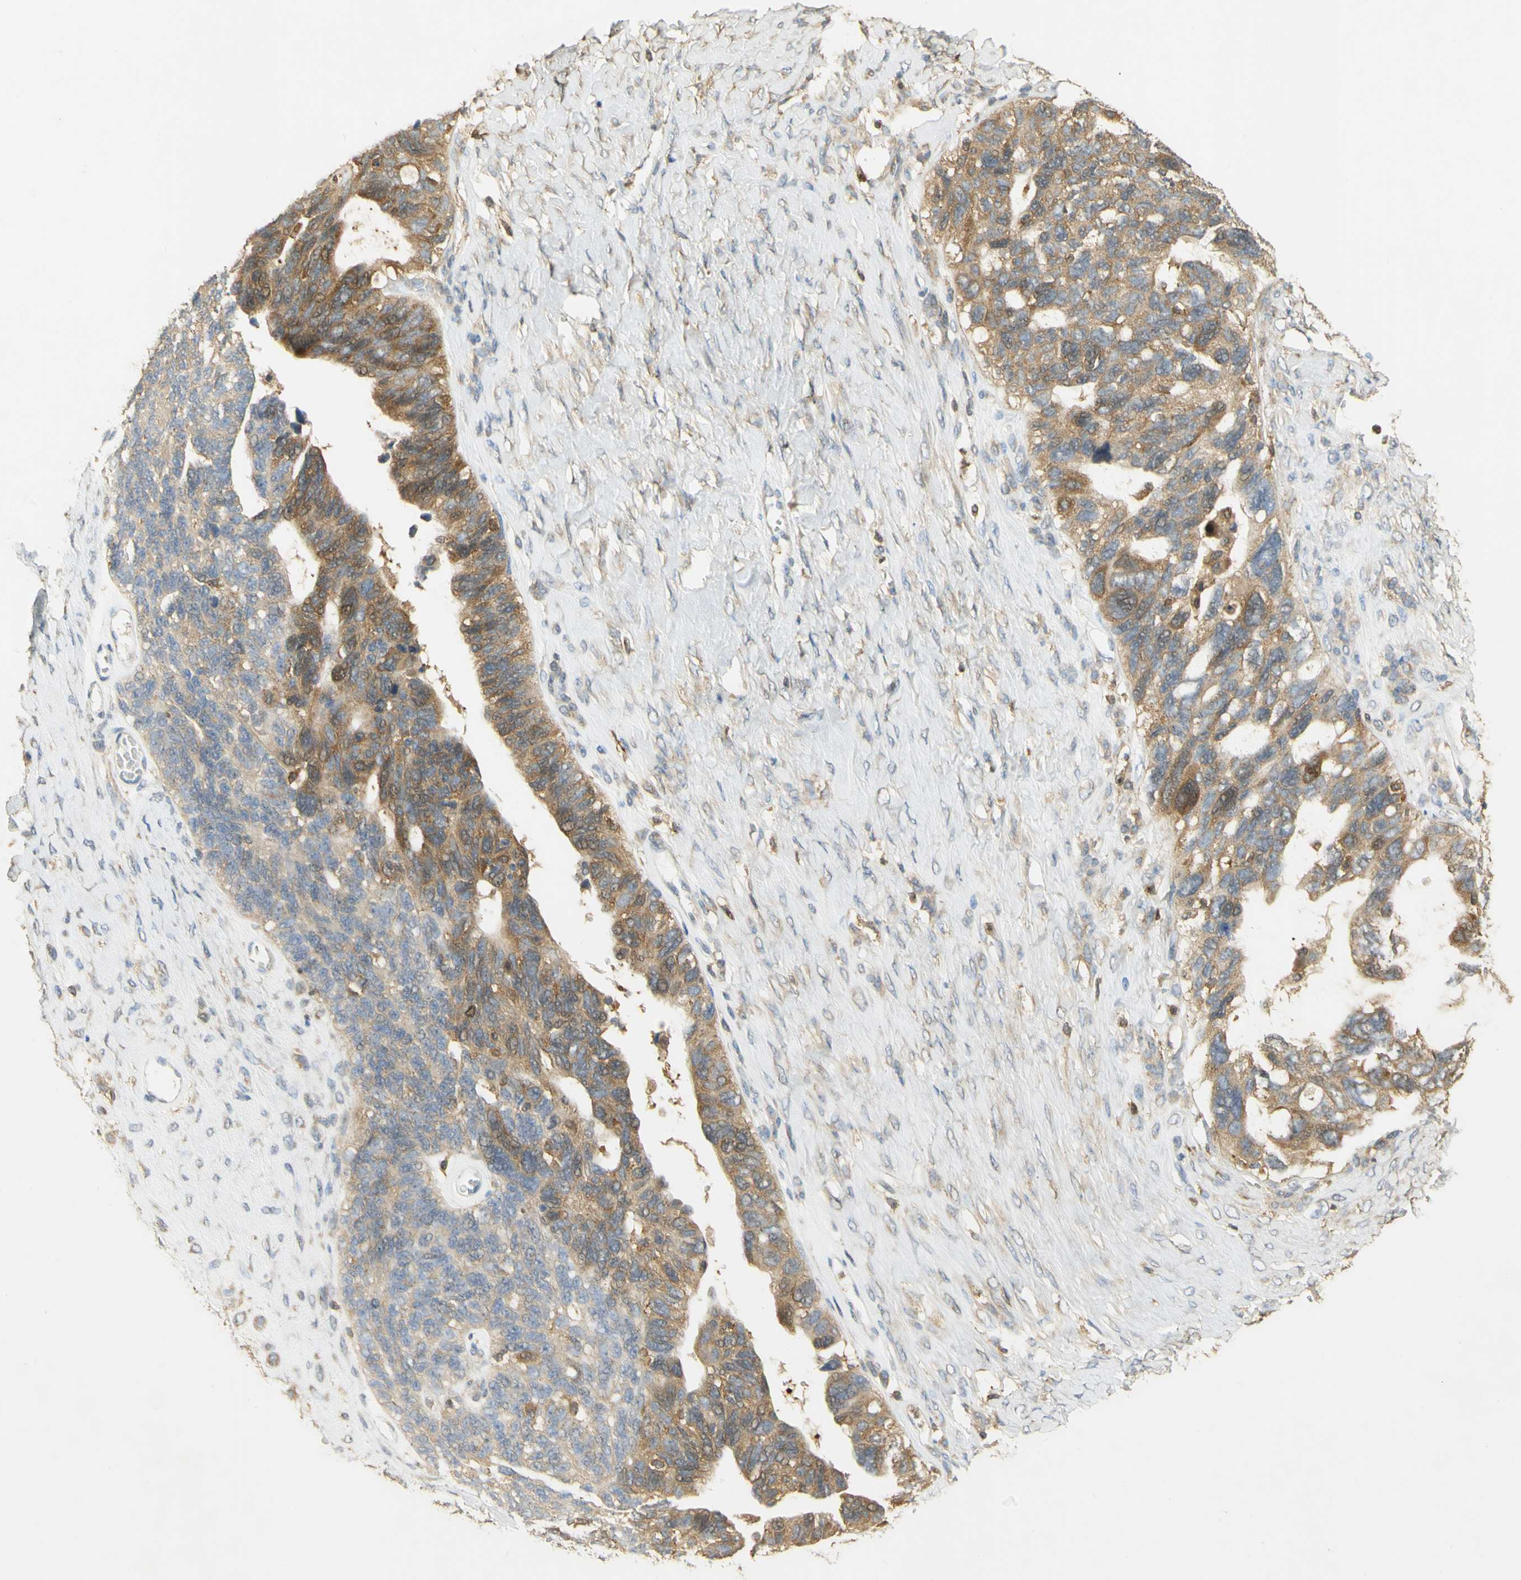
{"staining": {"intensity": "moderate", "quantity": ">75%", "location": "cytoplasmic/membranous"}, "tissue": "ovarian cancer", "cell_type": "Tumor cells", "image_type": "cancer", "snomed": [{"axis": "morphology", "description": "Cystadenocarcinoma, serous, NOS"}, {"axis": "topography", "description": "Ovary"}], "caption": "High-magnification brightfield microscopy of ovarian serous cystadenocarcinoma stained with DAB (brown) and counterstained with hematoxylin (blue). tumor cells exhibit moderate cytoplasmic/membranous positivity is seen in about>75% of cells.", "gene": "PAK1", "patient": {"sex": "female", "age": 79}}